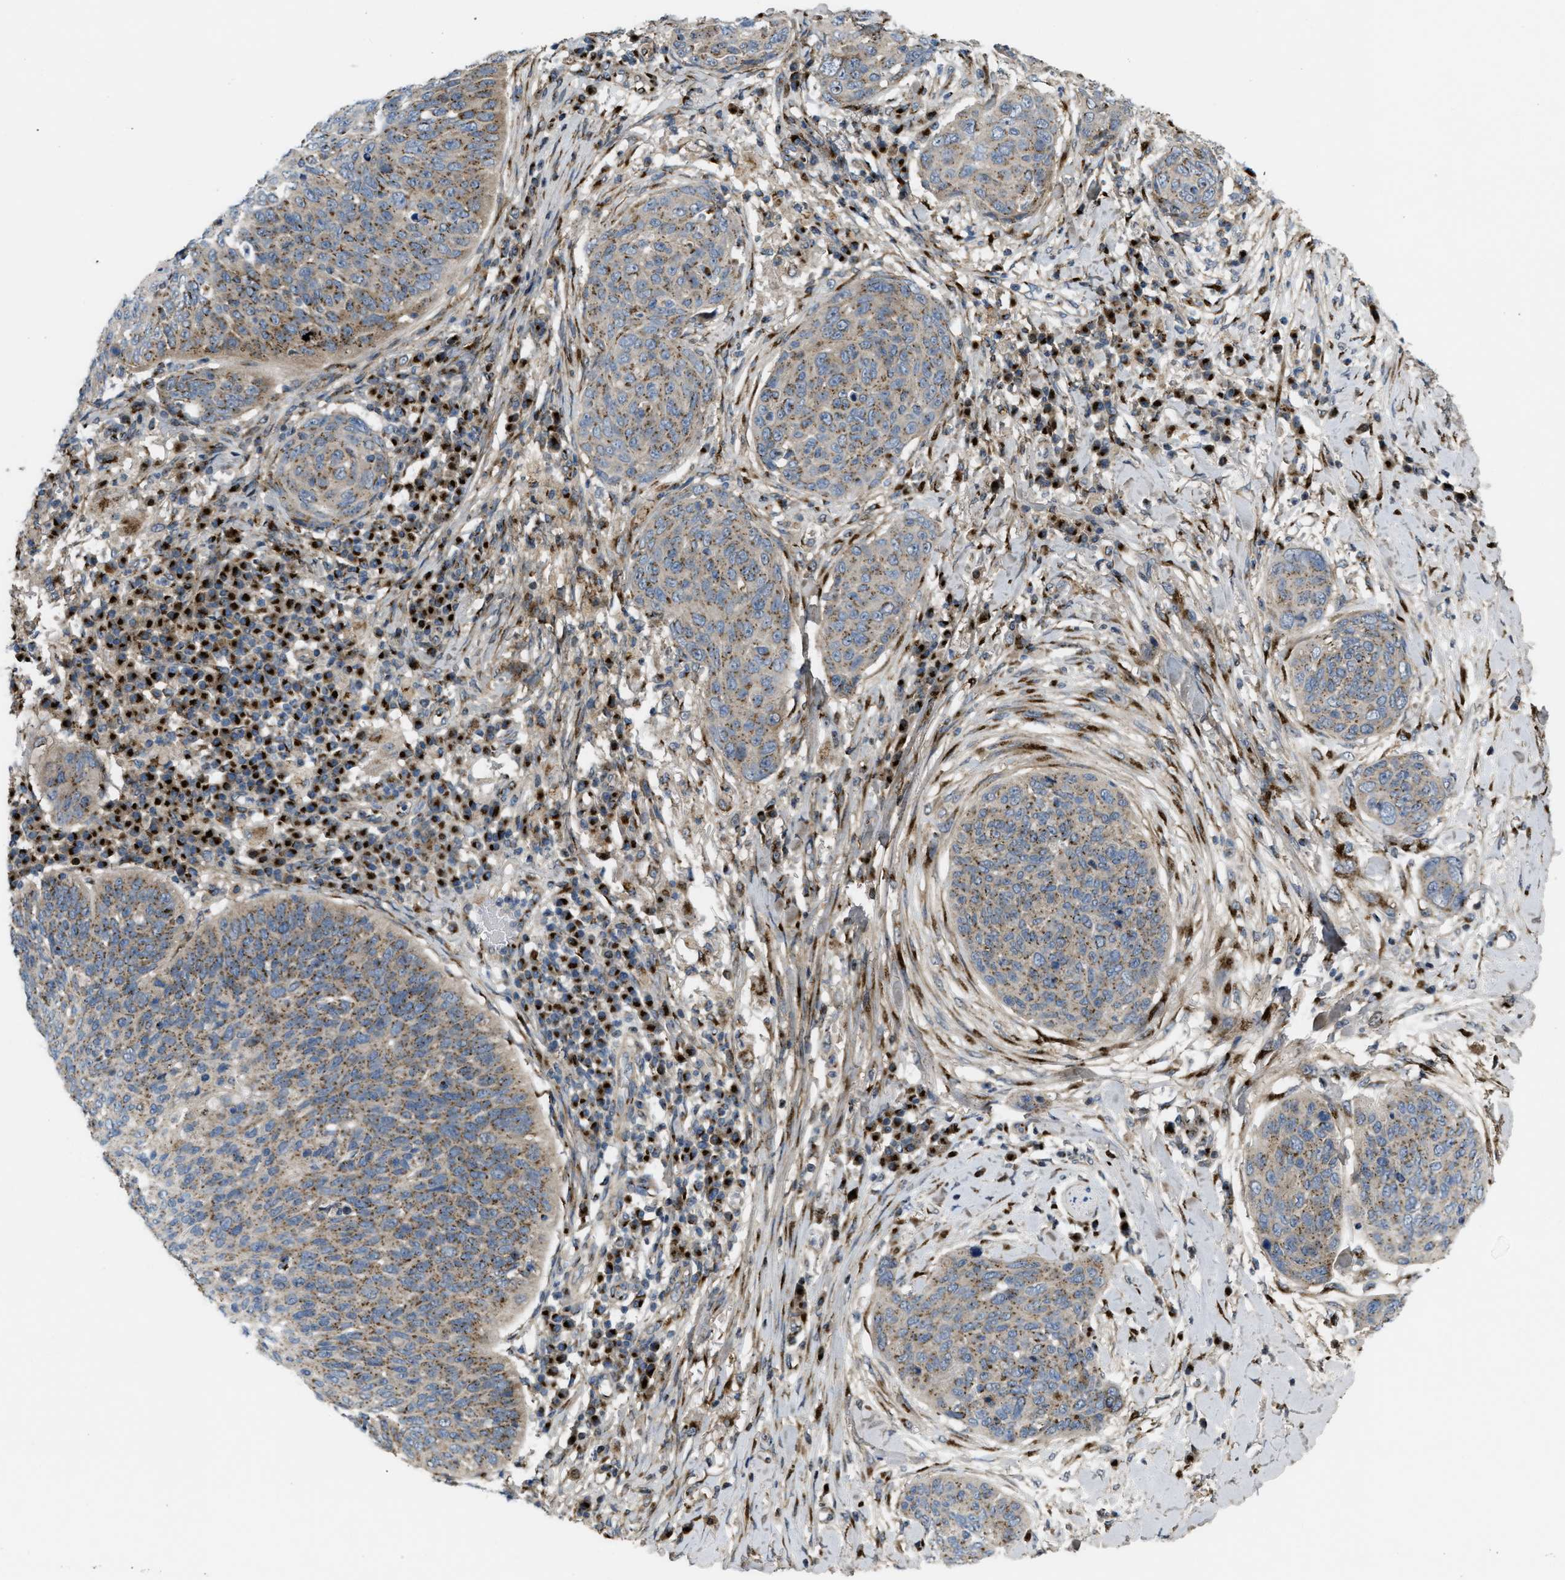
{"staining": {"intensity": "moderate", "quantity": ">75%", "location": "cytoplasmic/membranous"}, "tissue": "skin cancer", "cell_type": "Tumor cells", "image_type": "cancer", "snomed": [{"axis": "morphology", "description": "Squamous cell carcinoma in situ, NOS"}, {"axis": "morphology", "description": "Squamous cell carcinoma, NOS"}, {"axis": "topography", "description": "Skin"}], "caption": "IHC of skin cancer reveals medium levels of moderate cytoplasmic/membranous positivity in about >75% of tumor cells.", "gene": "ZNF70", "patient": {"sex": "male", "age": 93}}